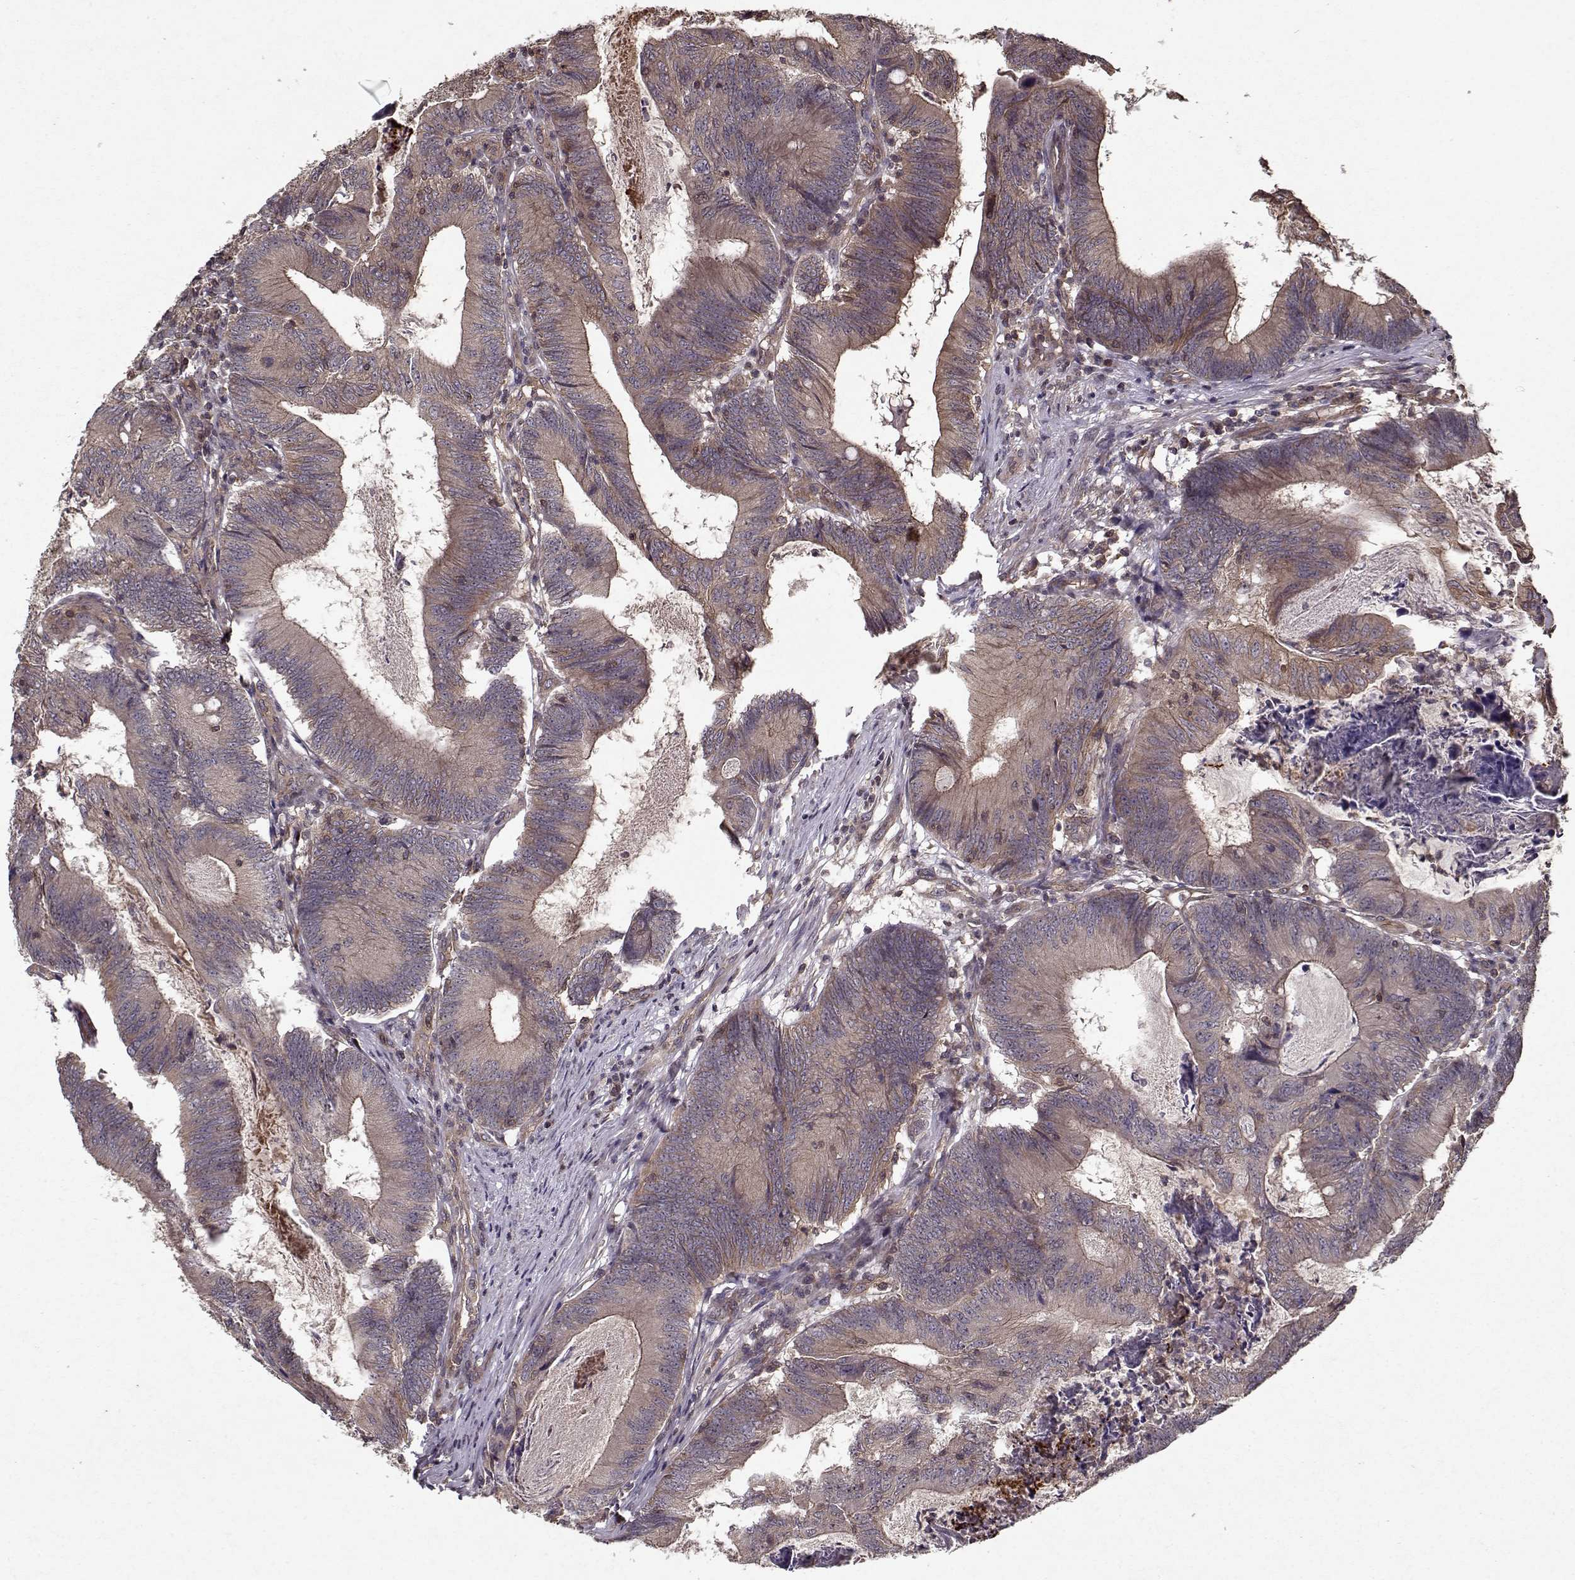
{"staining": {"intensity": "moderate", "quantity": "<25%", "location": "cytoplasmic/membranous"}, "tissue": "colorectal cancer", "cell_type": "Tumor cells", "image_type": "cancer", "snomed": [{"axis": "morphology", "description": "Adenocarcinoma, NOS"}, {"axis": "topography", "description": "Colon"}], "caption": "An image of human colorectal adenocarcinoma stained for a protein shows moderate cytoplasmic/membranous brown staining in tumor cells.", "gene": "PPP1R12A", "patient": {"sex": "female", "age": 70}}